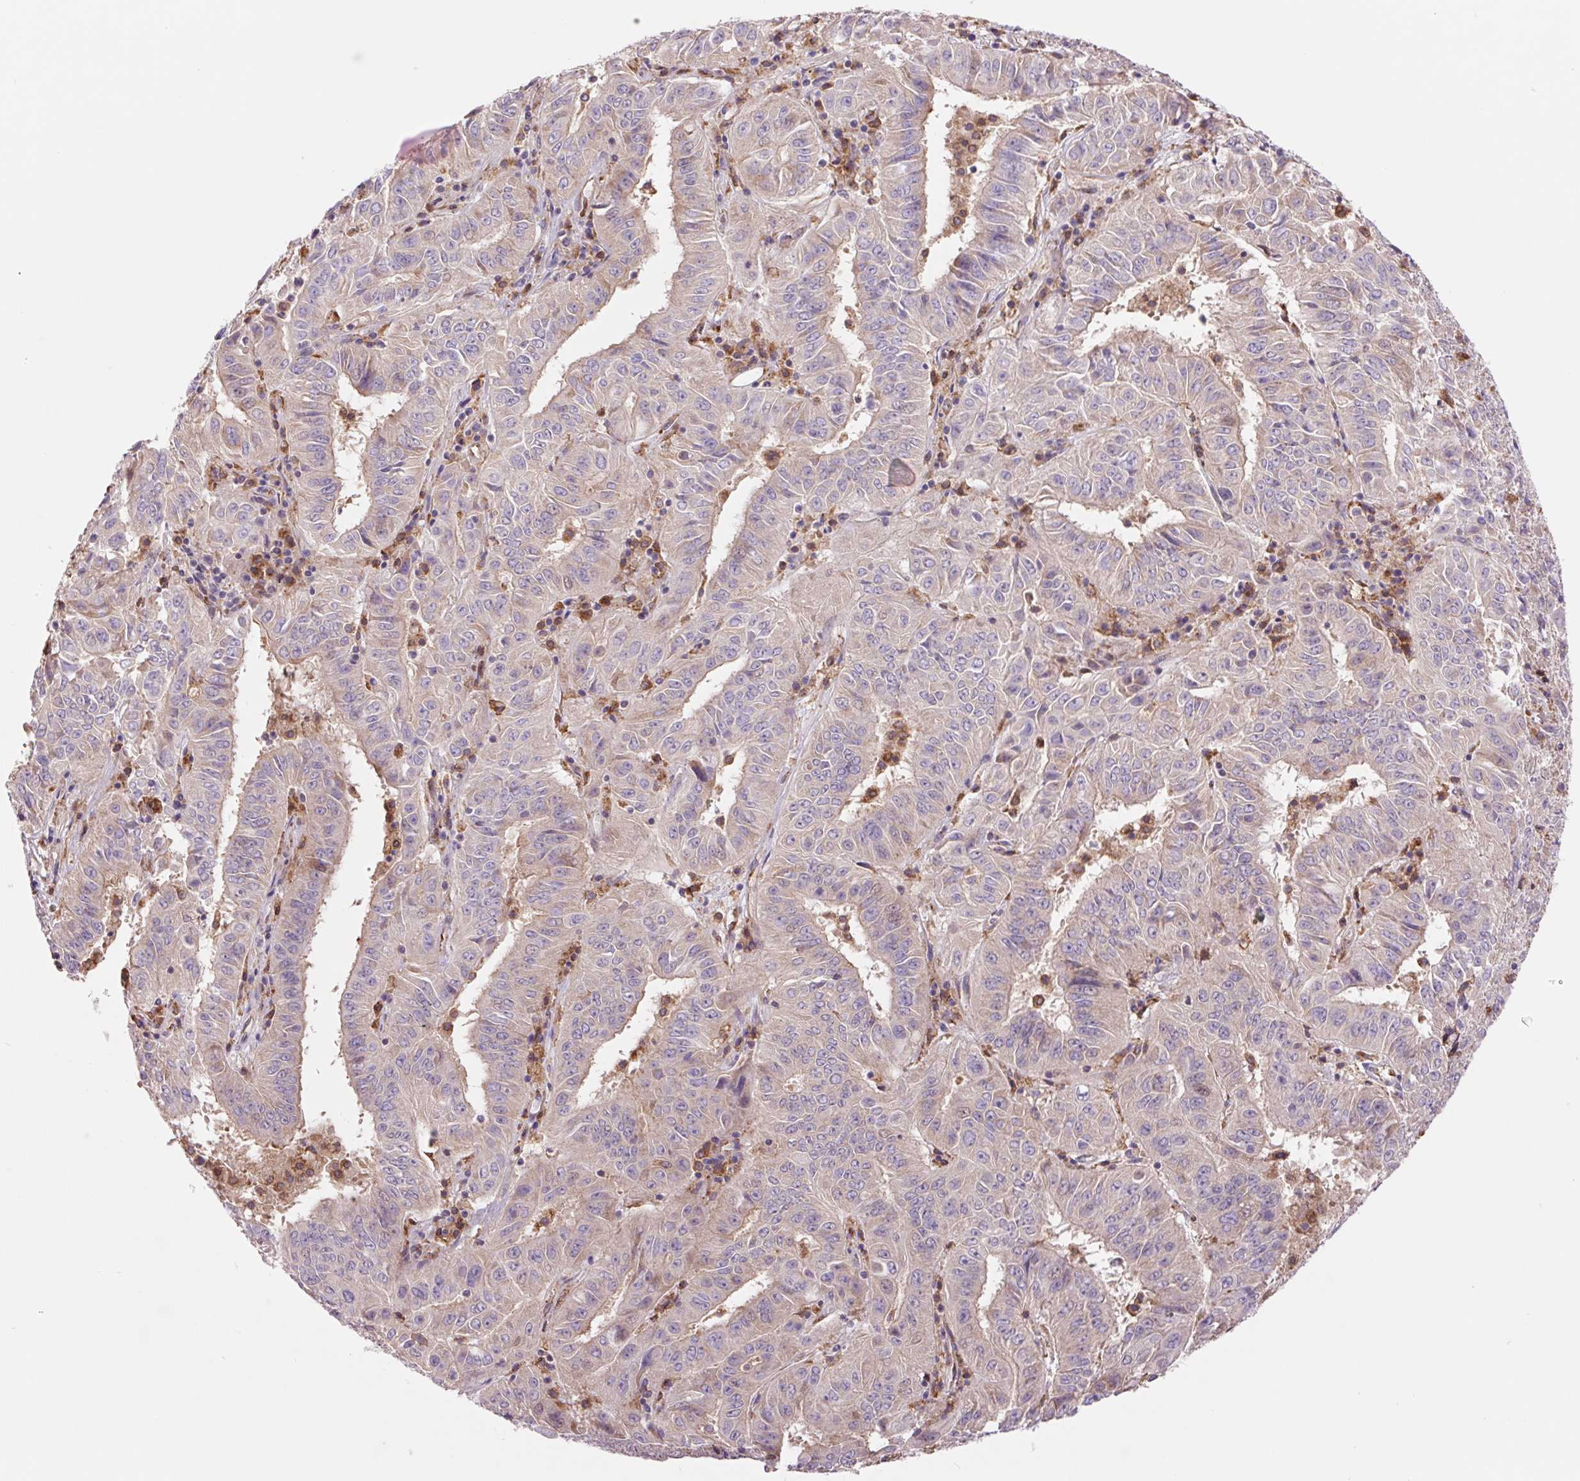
{"staining": {"intensity": "weak", "quantity": "<25%", "location": "cytoplasmic/membranous"}, "tissue": "pancreatic cancer", "cell_type": "Tumor cells", "image_type": "cancer", "snomed": [{"axis": "morphology", "description": "Adenocarcinoma, NOS"}, {"axis": "topography", "description": "Pancreas"}], "caption": "A high-resolution histopathology image shows immunohistochemistry (IHC) staining of pancreatic cancer (adenocarcinoma), which reveals no significant positivity in tumor cells. (Brightfield microscopy of DAB IHC at high magnification).", "gene": "KLHL20", "patient": {"sex": "male", "age": 63}}